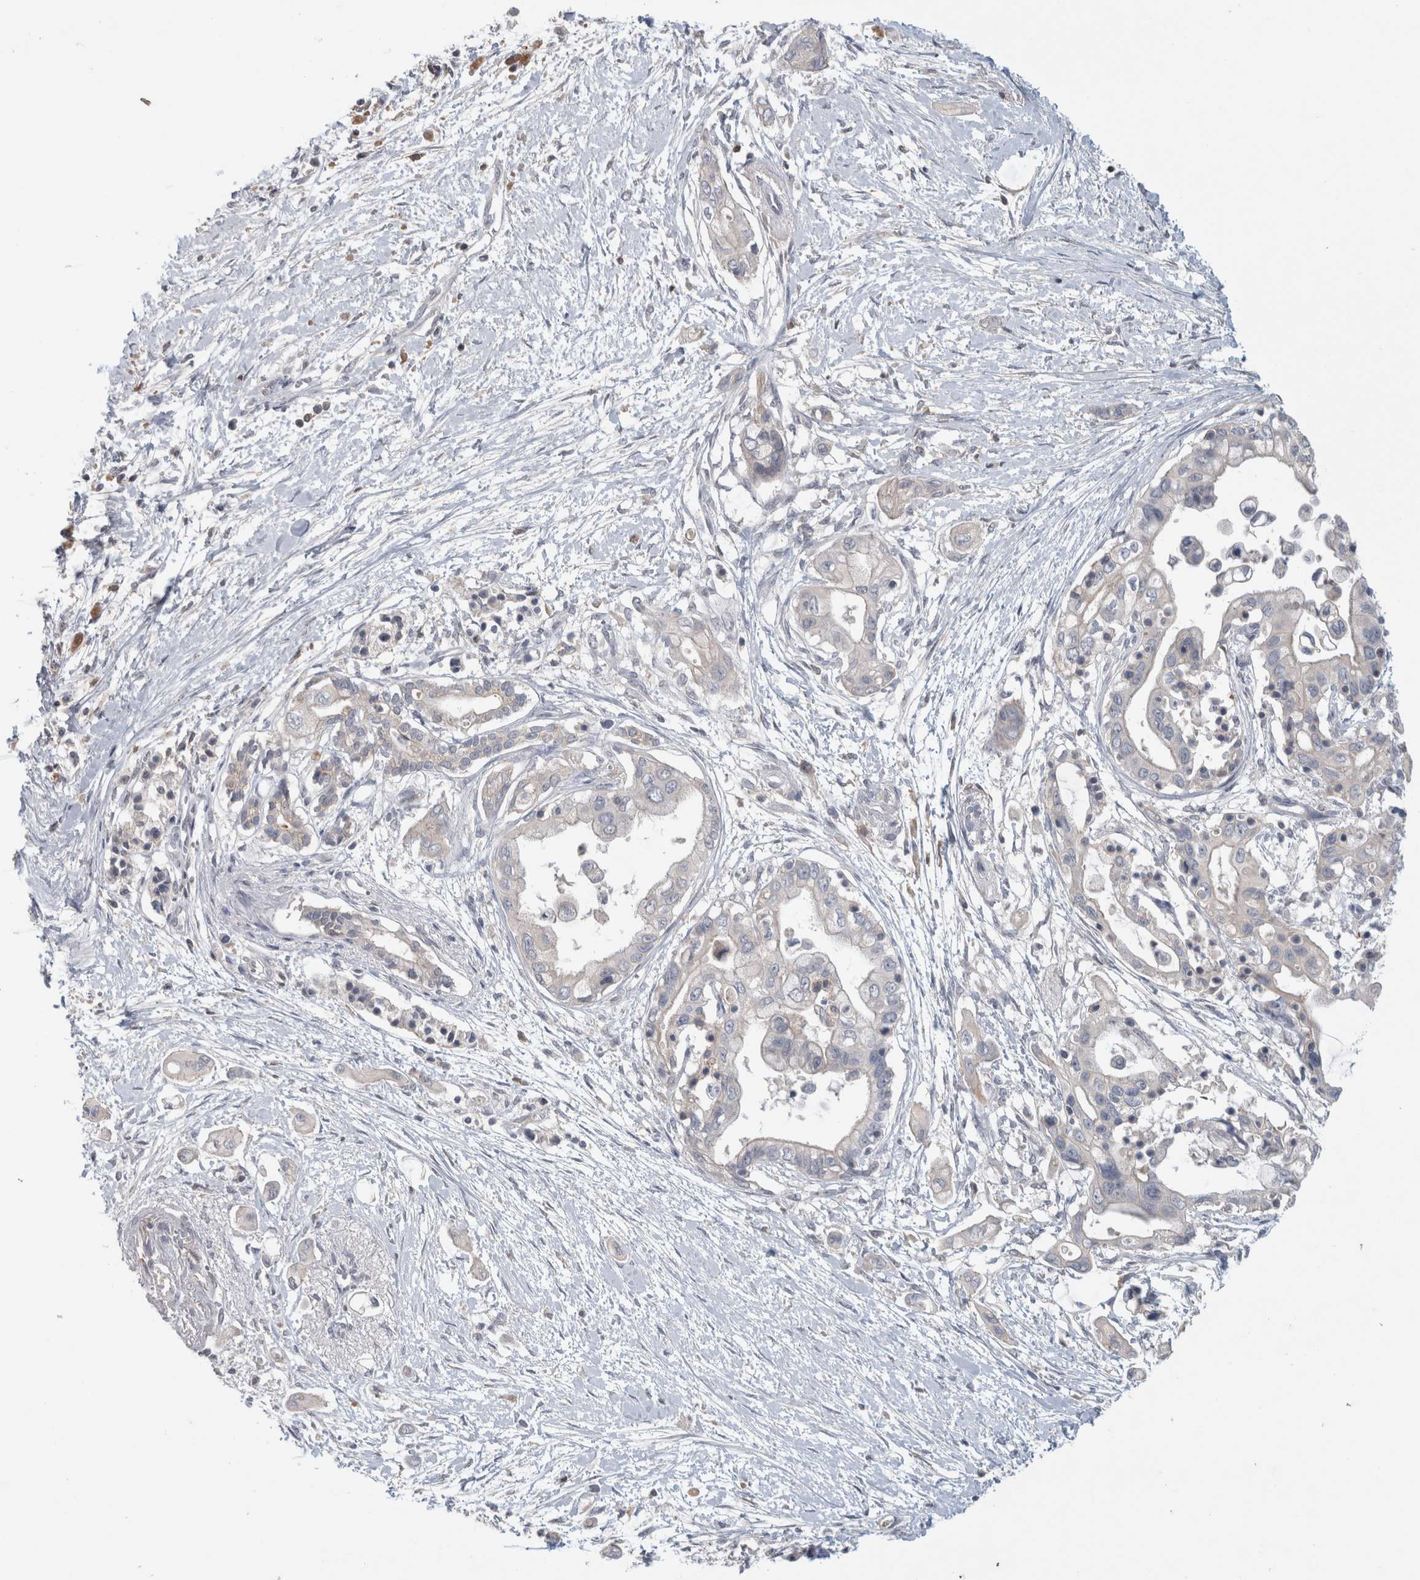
{"staining": {"intensity": "negative", "quantity": "none", "location": "none"}, "tissue": "pancreatic cancer", "cell_type": "Tumor cells", "image_type": "cancer", "snomed": [{"axis": "morphology", "description": "Adenocarcinoma, NOS"}, {"axis": "topography", "description": "Pancreas"}], "caption": "DAB immunohistochemical staining of human pancreatic cancer reveals no significant expression in tumor cells.", "gene": "GFRA2", "patient": {"sex": "male", "age": 59}}